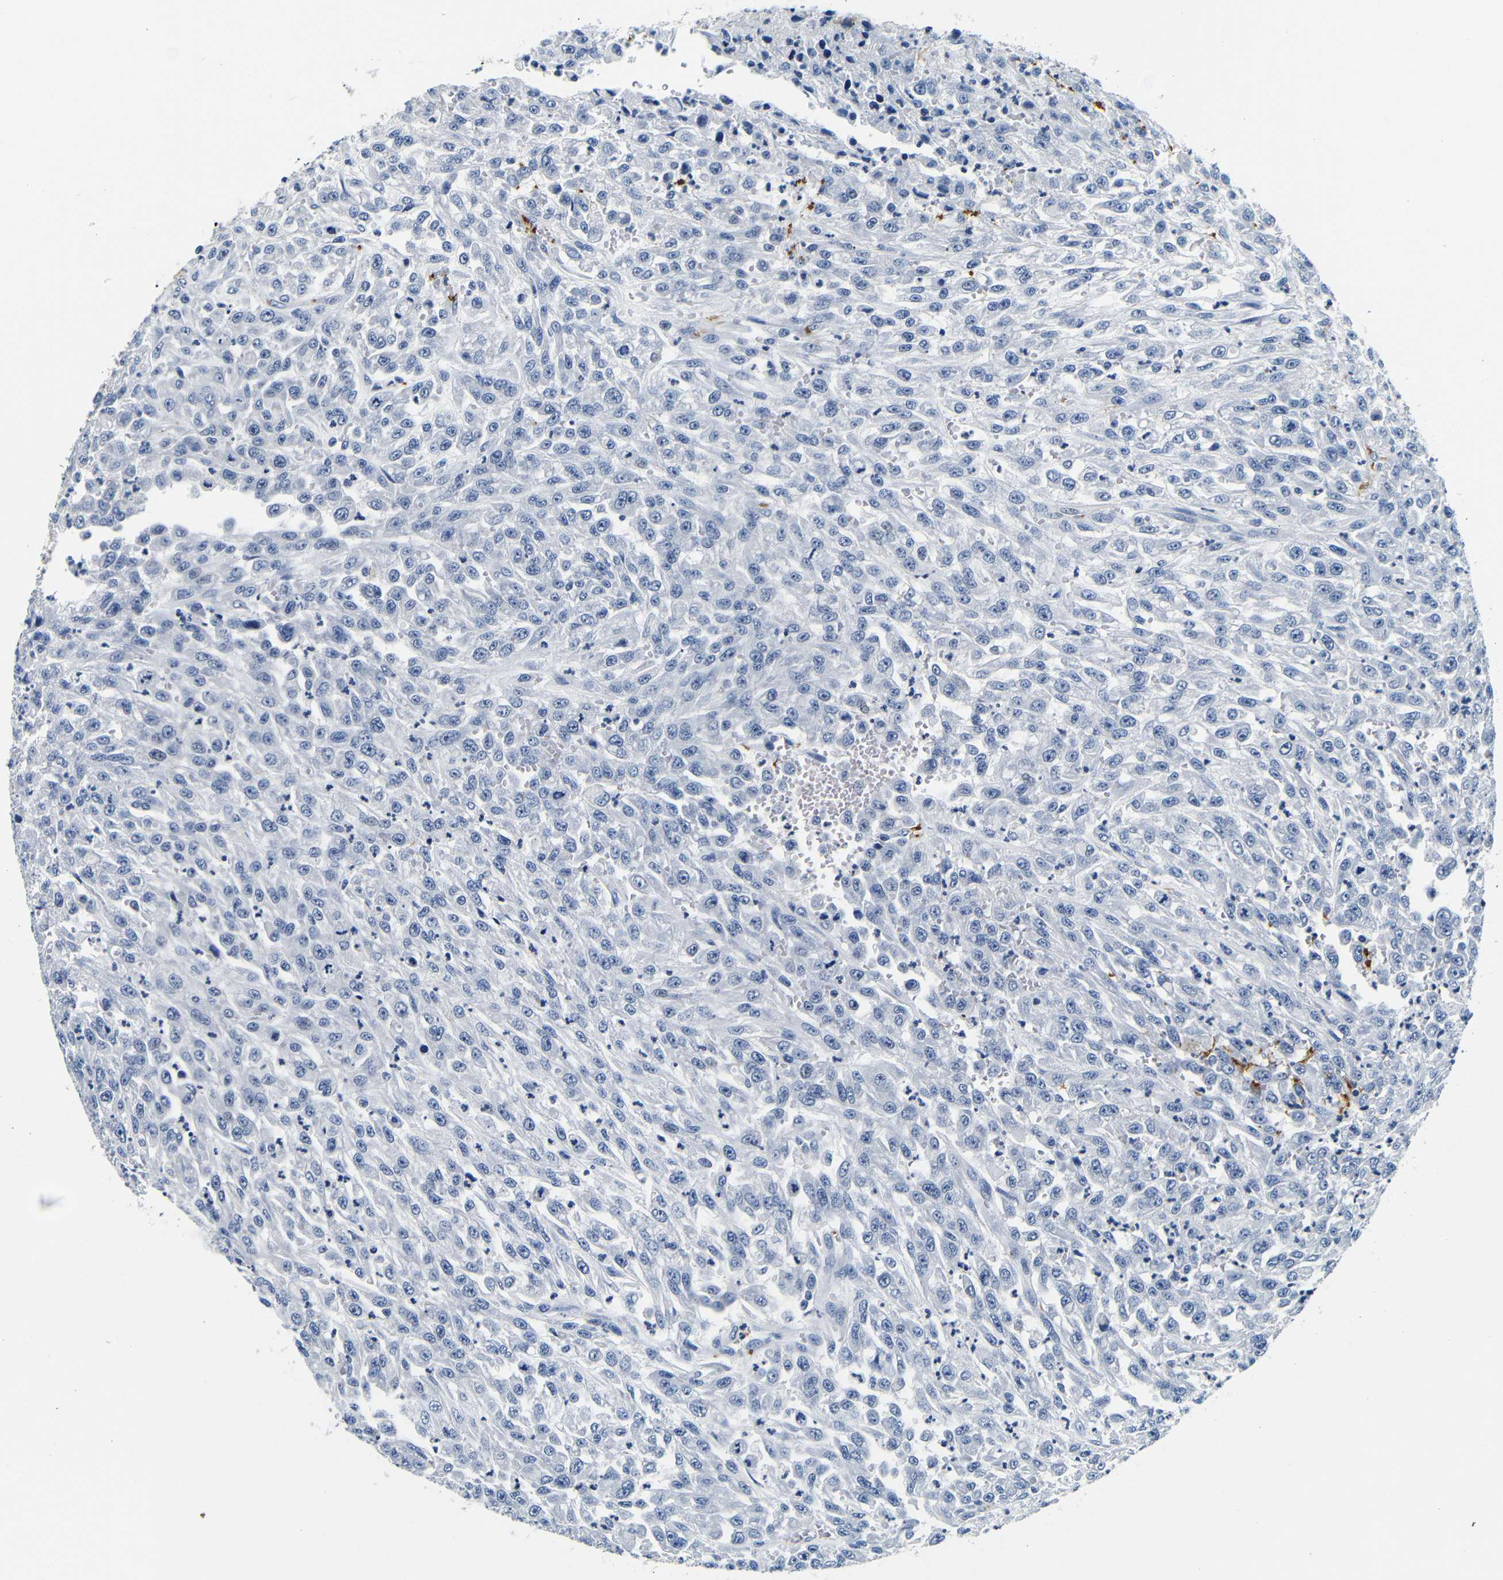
{"staining": {"intensity": "negative", "quantity": "none", "location": "none"}, "tissue": "urothelial cancer", "cell_type": "Tumor cells", "image_type": "cancer", "snomed": [{"axis": "morphology", "description": "Urothelial carcinoma, High grade"}, {"axis": "topography", "description": "Urinary bladder"}], "caption": "A high-resolution image shows immunohistochemistry staining of urothelial cancer, which exhibits no significant positivity in tumor cells. The staining is performed using DAB brown chromogen with nuclei counter-stained in using hematoxylin.", "gene": "GP1BA", "patient": {"sex": "male", "age": 46}}